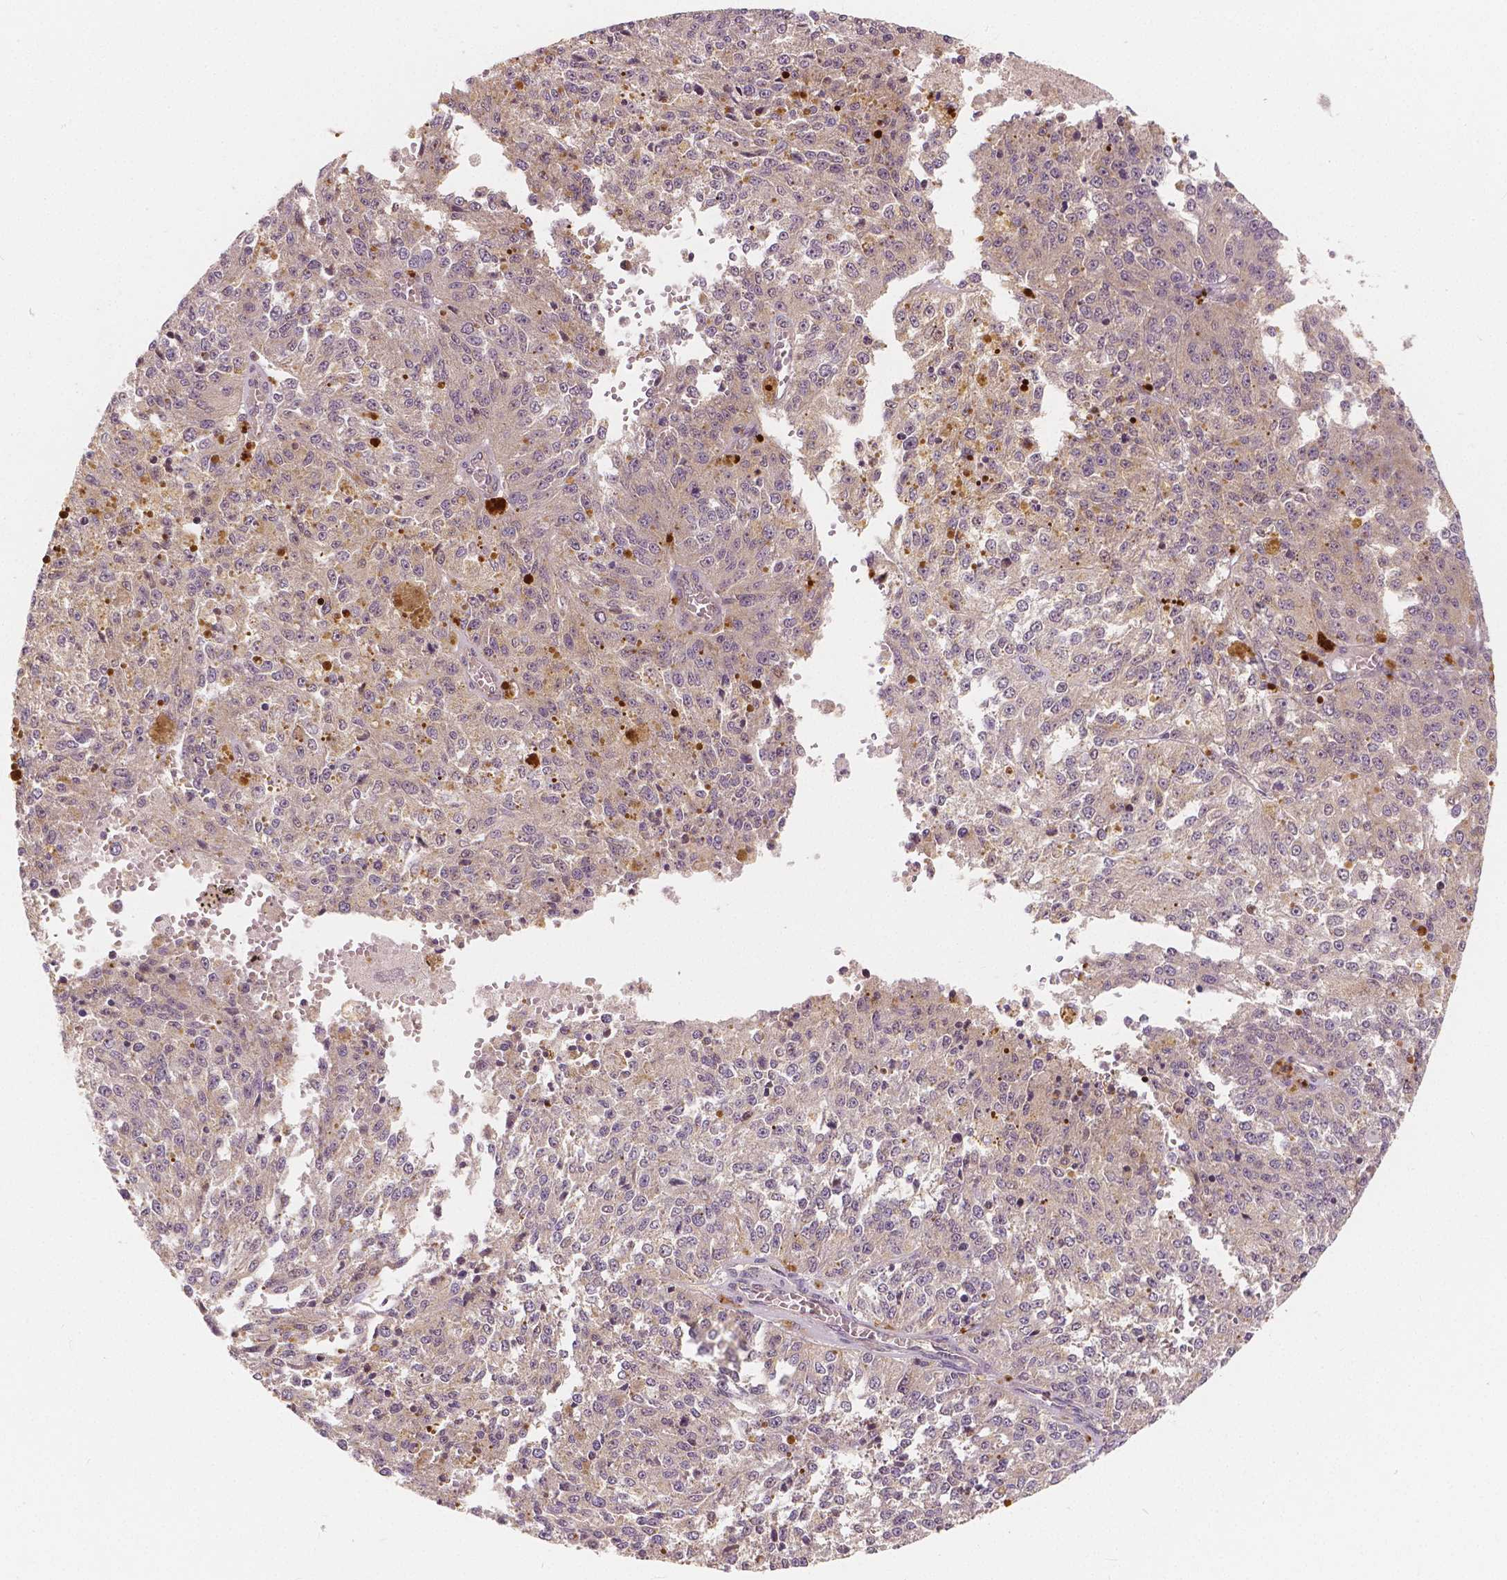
{"staining": {"intensity": "negative", "quantity": "none", "location": "none"}, "tissue": "melanoma", "cell_type": "Tumor cells", "image_type": "cancer", "snomed": [{"axis": "morphology", "description": "Malignant melanoma, Metastatic site"}, {"axis": "topography", "description": "Lymph node"}], "caption": "DAB (3,3'-diaminobenzidine) immunohistochemical staining of human malignant melanoma (metastatic site) exhibits no significant positivity in tumor cells. (Immunohistochemistry, brightfield microscopy, high magnification).", "gene": "SNX12", "patient": {"sex": "female", "age": 64}}